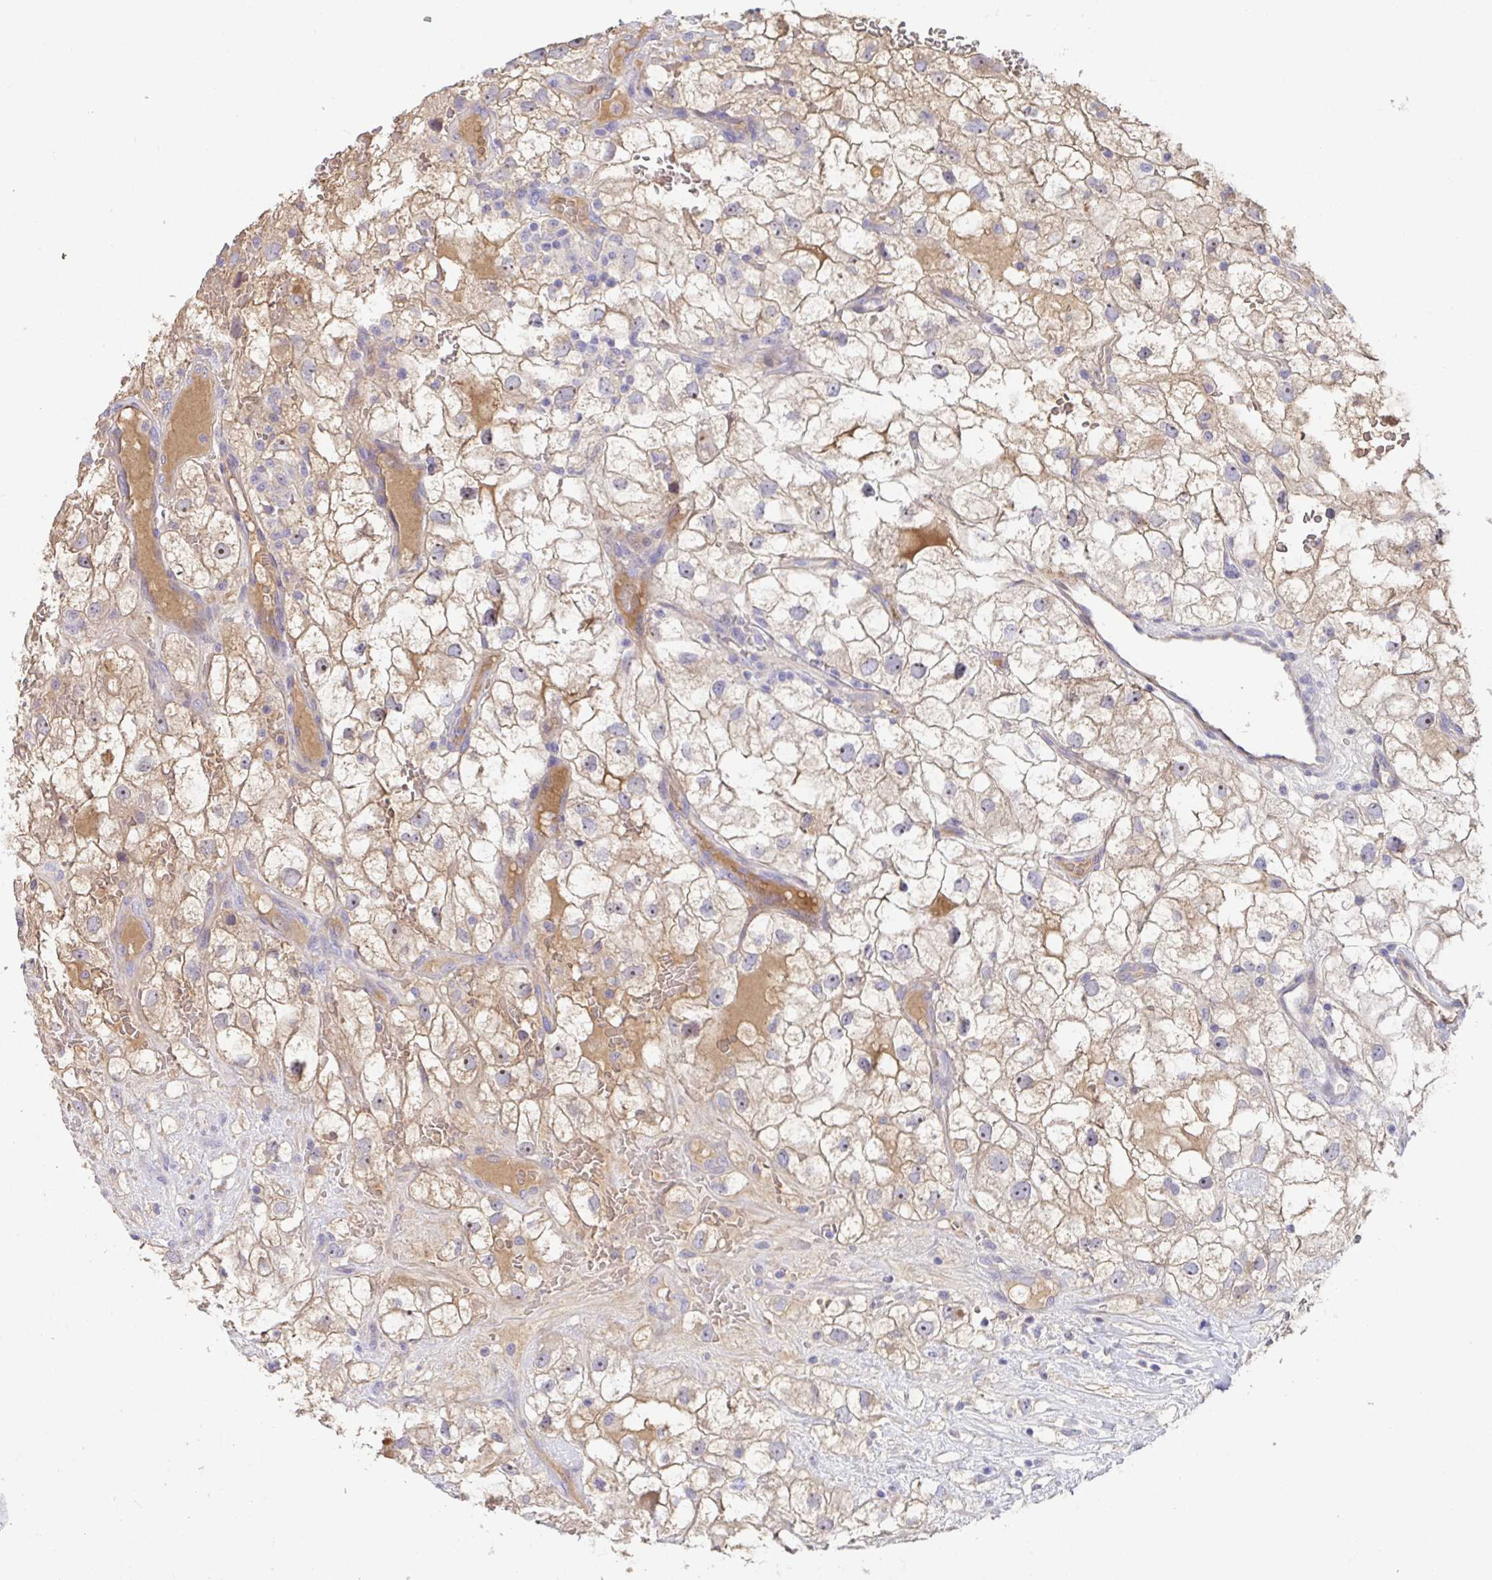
{"staining": {"intensity": "weak", "quantity": "25%-75%", "location": "cytoplasmic/membranous"}, "tissue": "renal cancer", "cell_type": "Tumor cells", "image_type": "cancer", "snomed": [{"axis": "morphology", "description": "Adenocarcinoma, NOS"}, {"axis": "topography", "description": "Kidney"}], "caption": "Renal cancer stained with IHC exhibits weak cytoplasmic/membranous positivity in about 25%-75% of tumor cells.", "gene": "ANO5", "patient": {"sex": "male", "age": 59}}